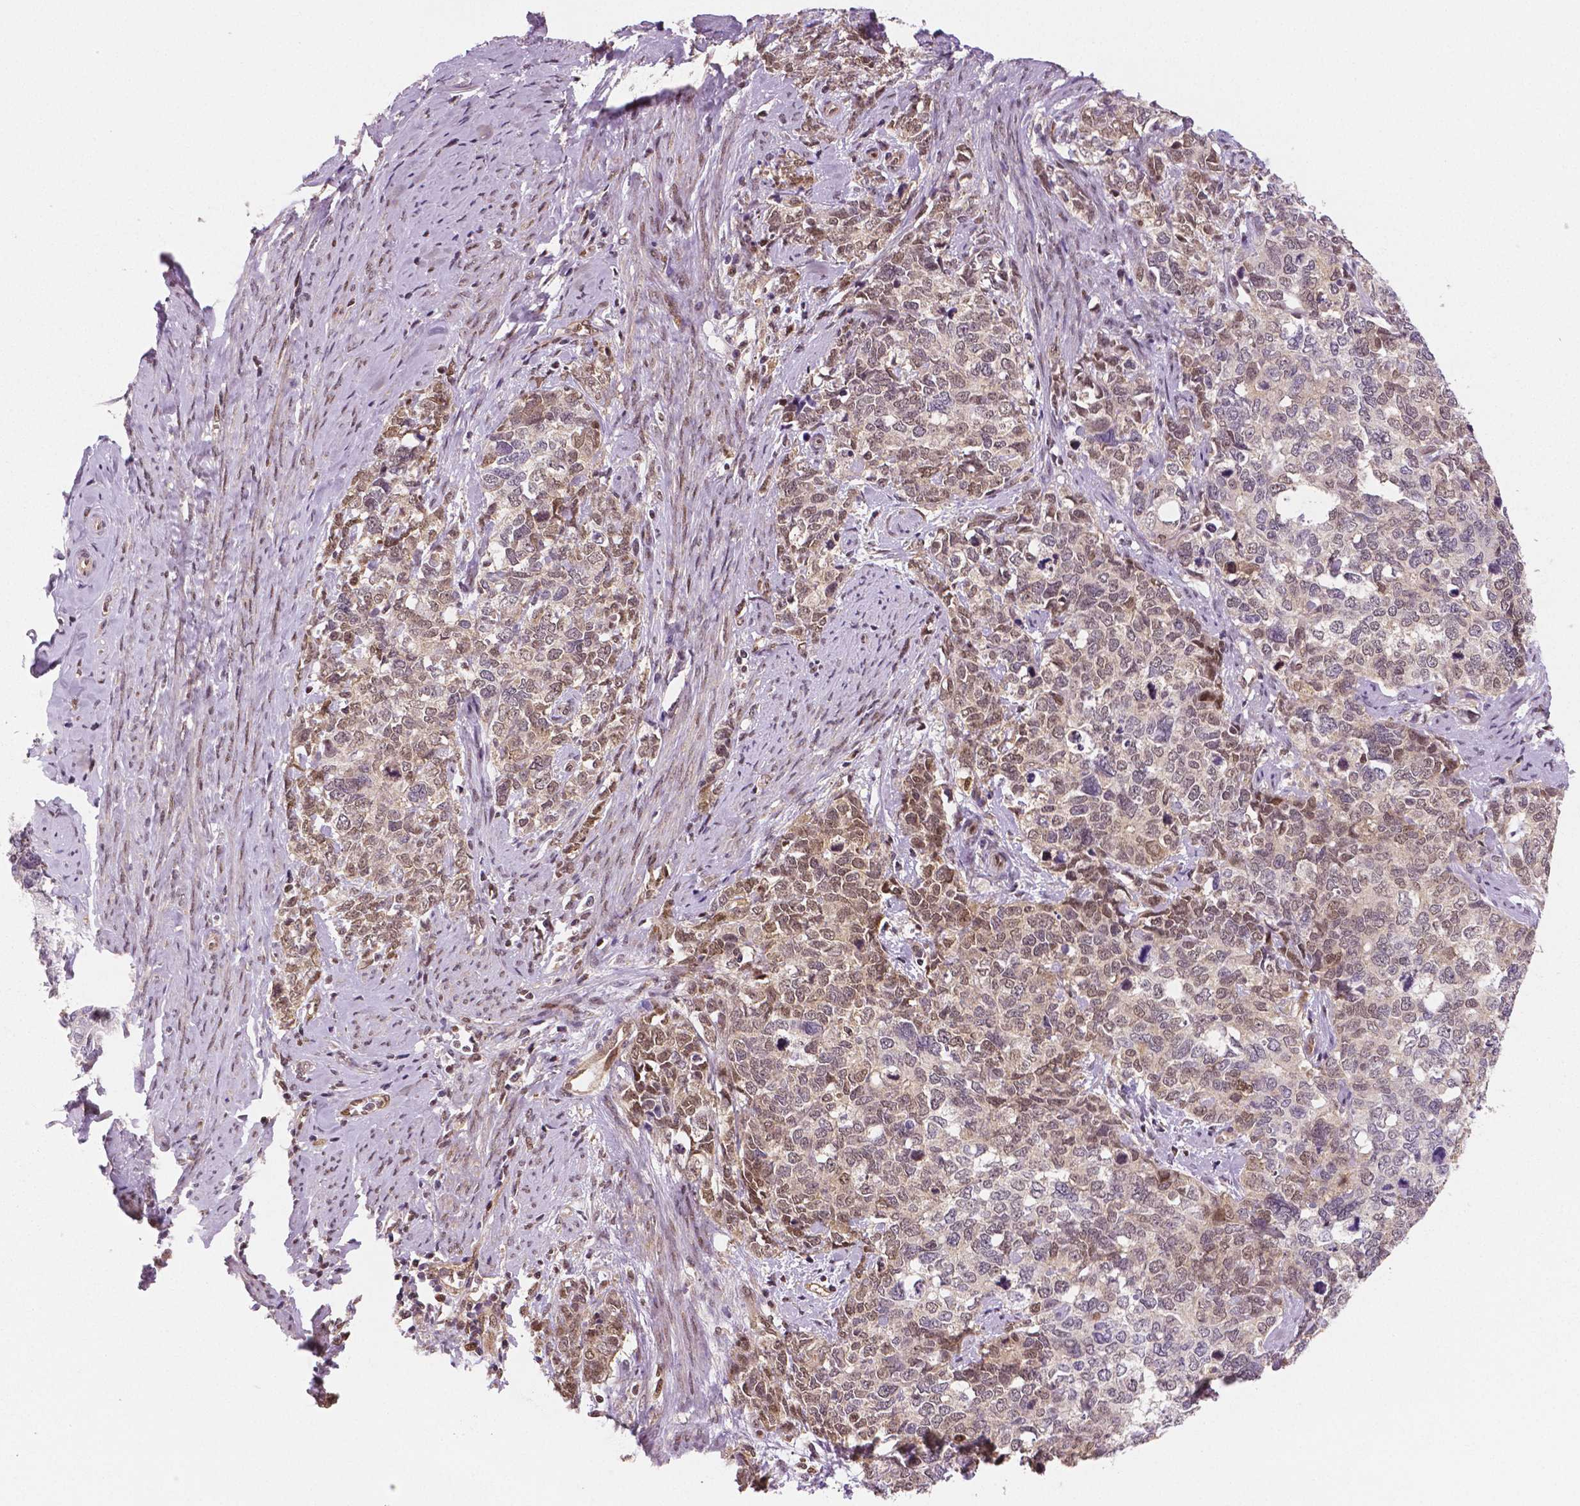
{"staining": {"intensity": "moderate", "quantity": "<25%", "location": "cytoplasmic/membranous,nuclear"}, "tissue": "cervical cancer", "cell_type": "Tumor cells", "image_type": "cancer", "snomed": [{"axis": "morphology", "description": "Squamous cell carcinoma, NOS"}, {"axis": "topography", "description": "Cervix"}], "caption": "A high-resolution micrograph shows IHC staining of cervical squamous cell carcinoma, which displays moderate cytoplasmic/membranous and nuclear positivity in about <25% of tumor cells.", "gene": "STAT3", "patient": {"sex": "female", "age": 63}}